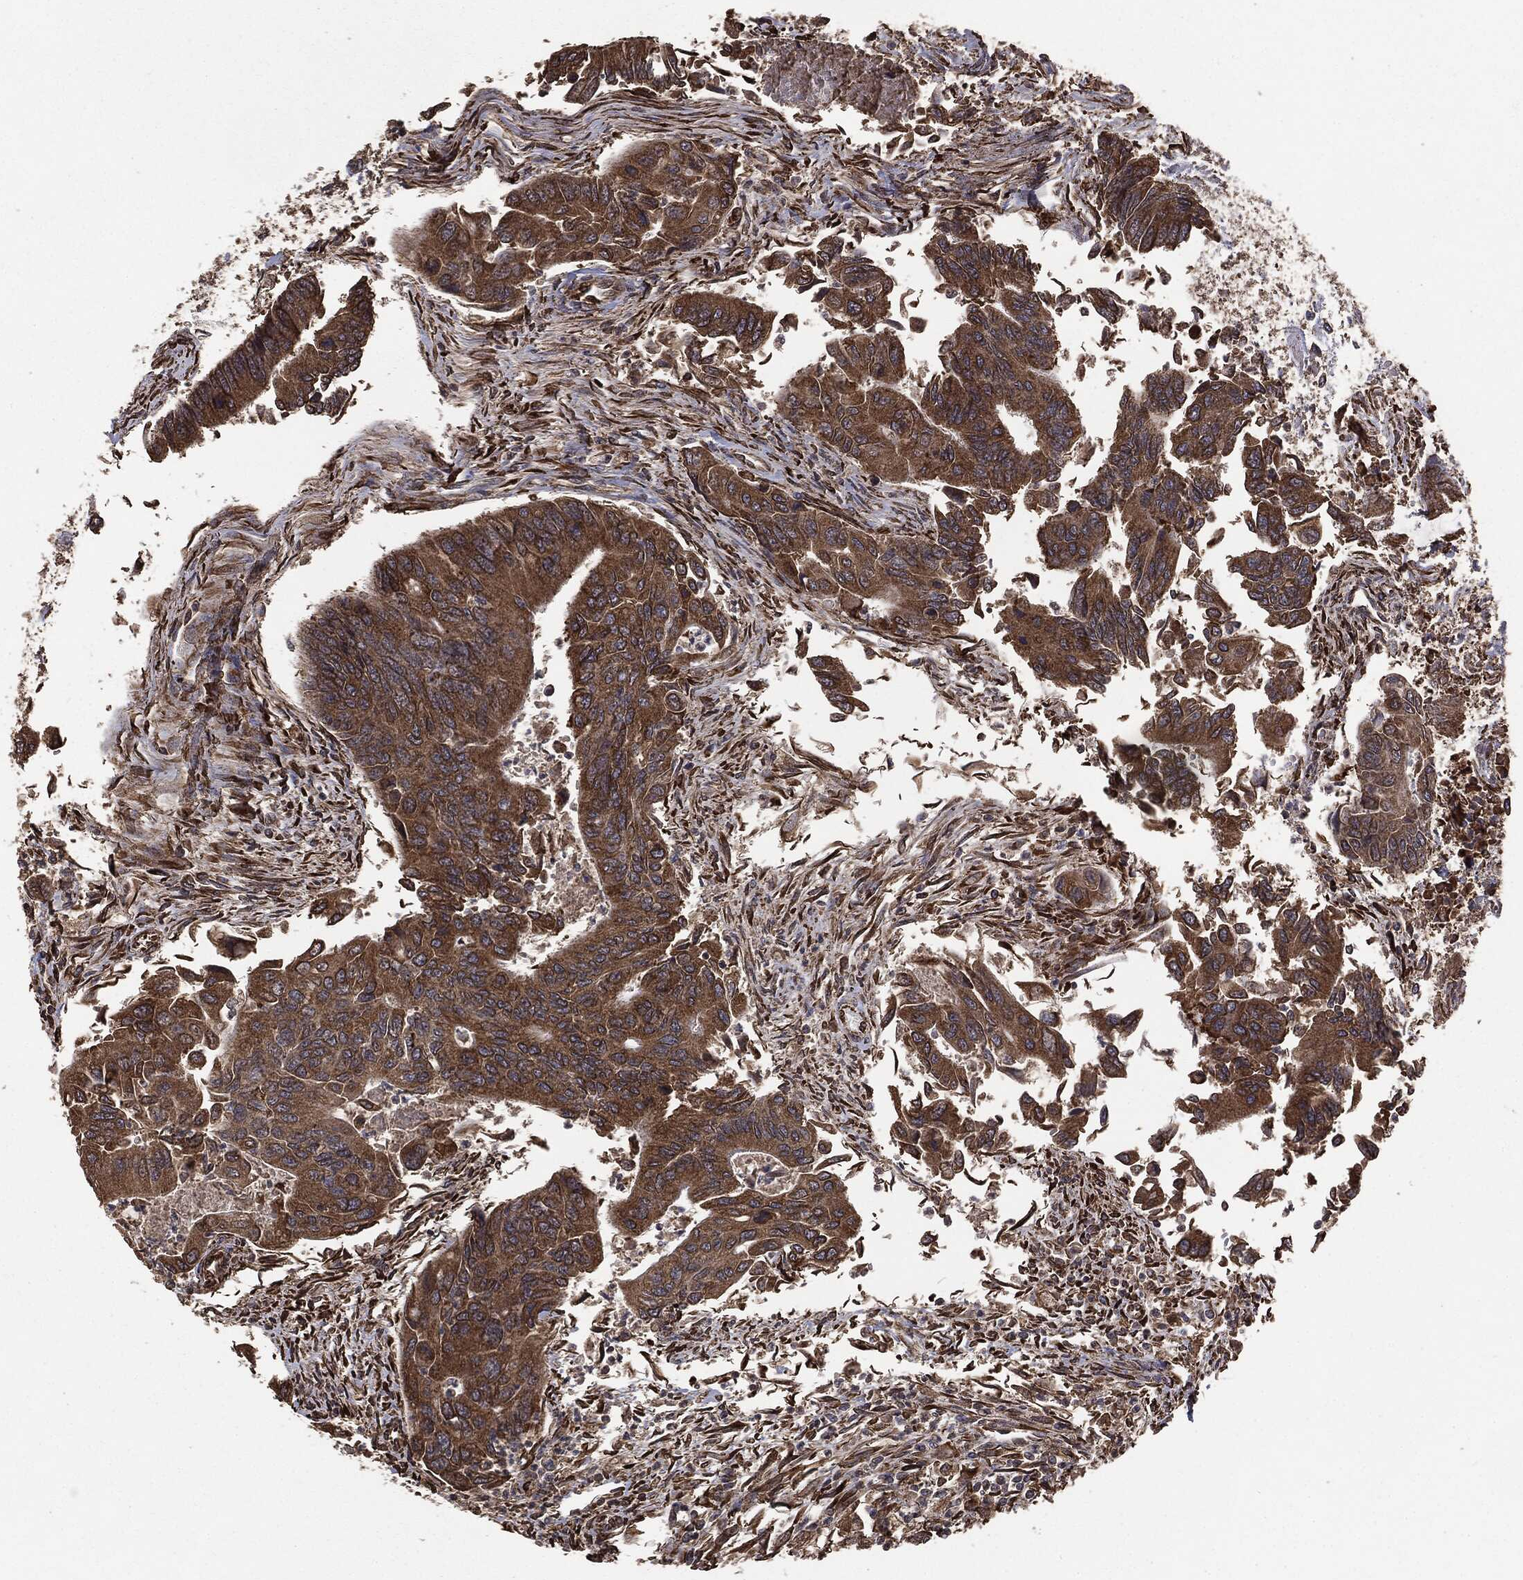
{"staining": {"intensity": "strong", "quantity": ">75%", "location": "cytoplasmic/membranous"}, "tissue": "colorectal cancer", "cell_type": "Tumor cells", "image_type": "cancer", "snomed": [{"axis": "morphology", "description": "Adenocarcinoma, NOS"}, {"axis": "topography", "description": "Colon"}], "caption": "Protein staining of colorectal cancer (adenocarcinoma) tissue exhibits strong cytoplasmic/membranous expression in approximately >75% of tumor cells. The staining is performed using DAB (3,3'-diaminobenzidine) brown chromogen to label protein expression. The nuclei are counter-stained blue using hematoxylin.", "gene": "MTOR", "patient": {"sex": "female", "age": 67}}